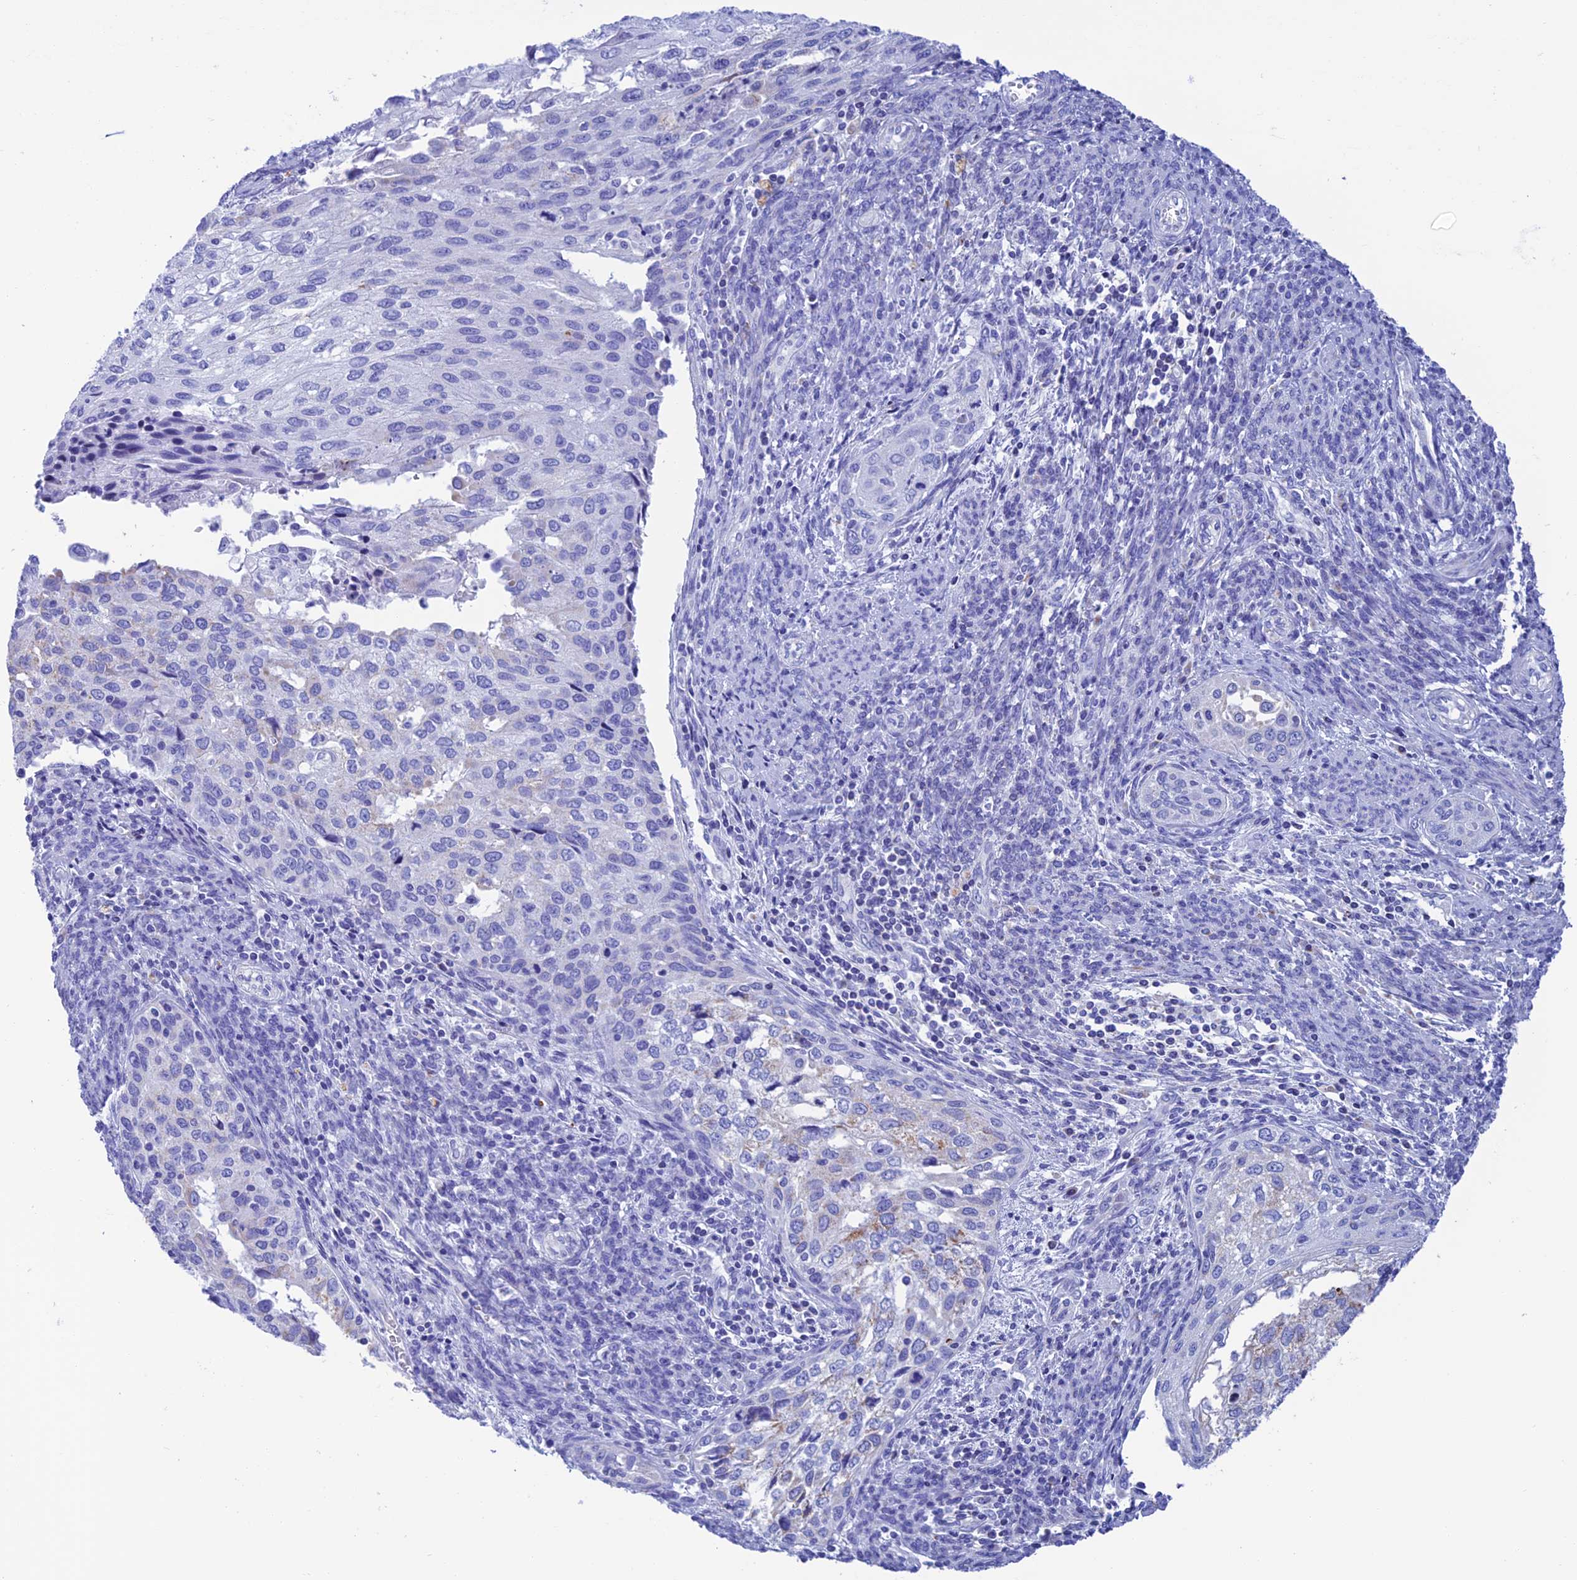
{"staining": {"intensity": "negative", "quantity": "none", "location": "none"}, "tissue": "cervical cancer", "cell_type": "Tumor cells", "image_type": "cancer", "snomed": [{"axis": "morphology", "description": "Squamous cell carcinoma, NOS"}, {"axis": "topography", "description": "Cervix"}], "caption": "A photomicrograph of cervical squamous cell carcinoma stained for a protein exhibits no brown staining in tumor cells.", "gene": "NXPE4", "patient": {"sex": "female", "age": 67}}